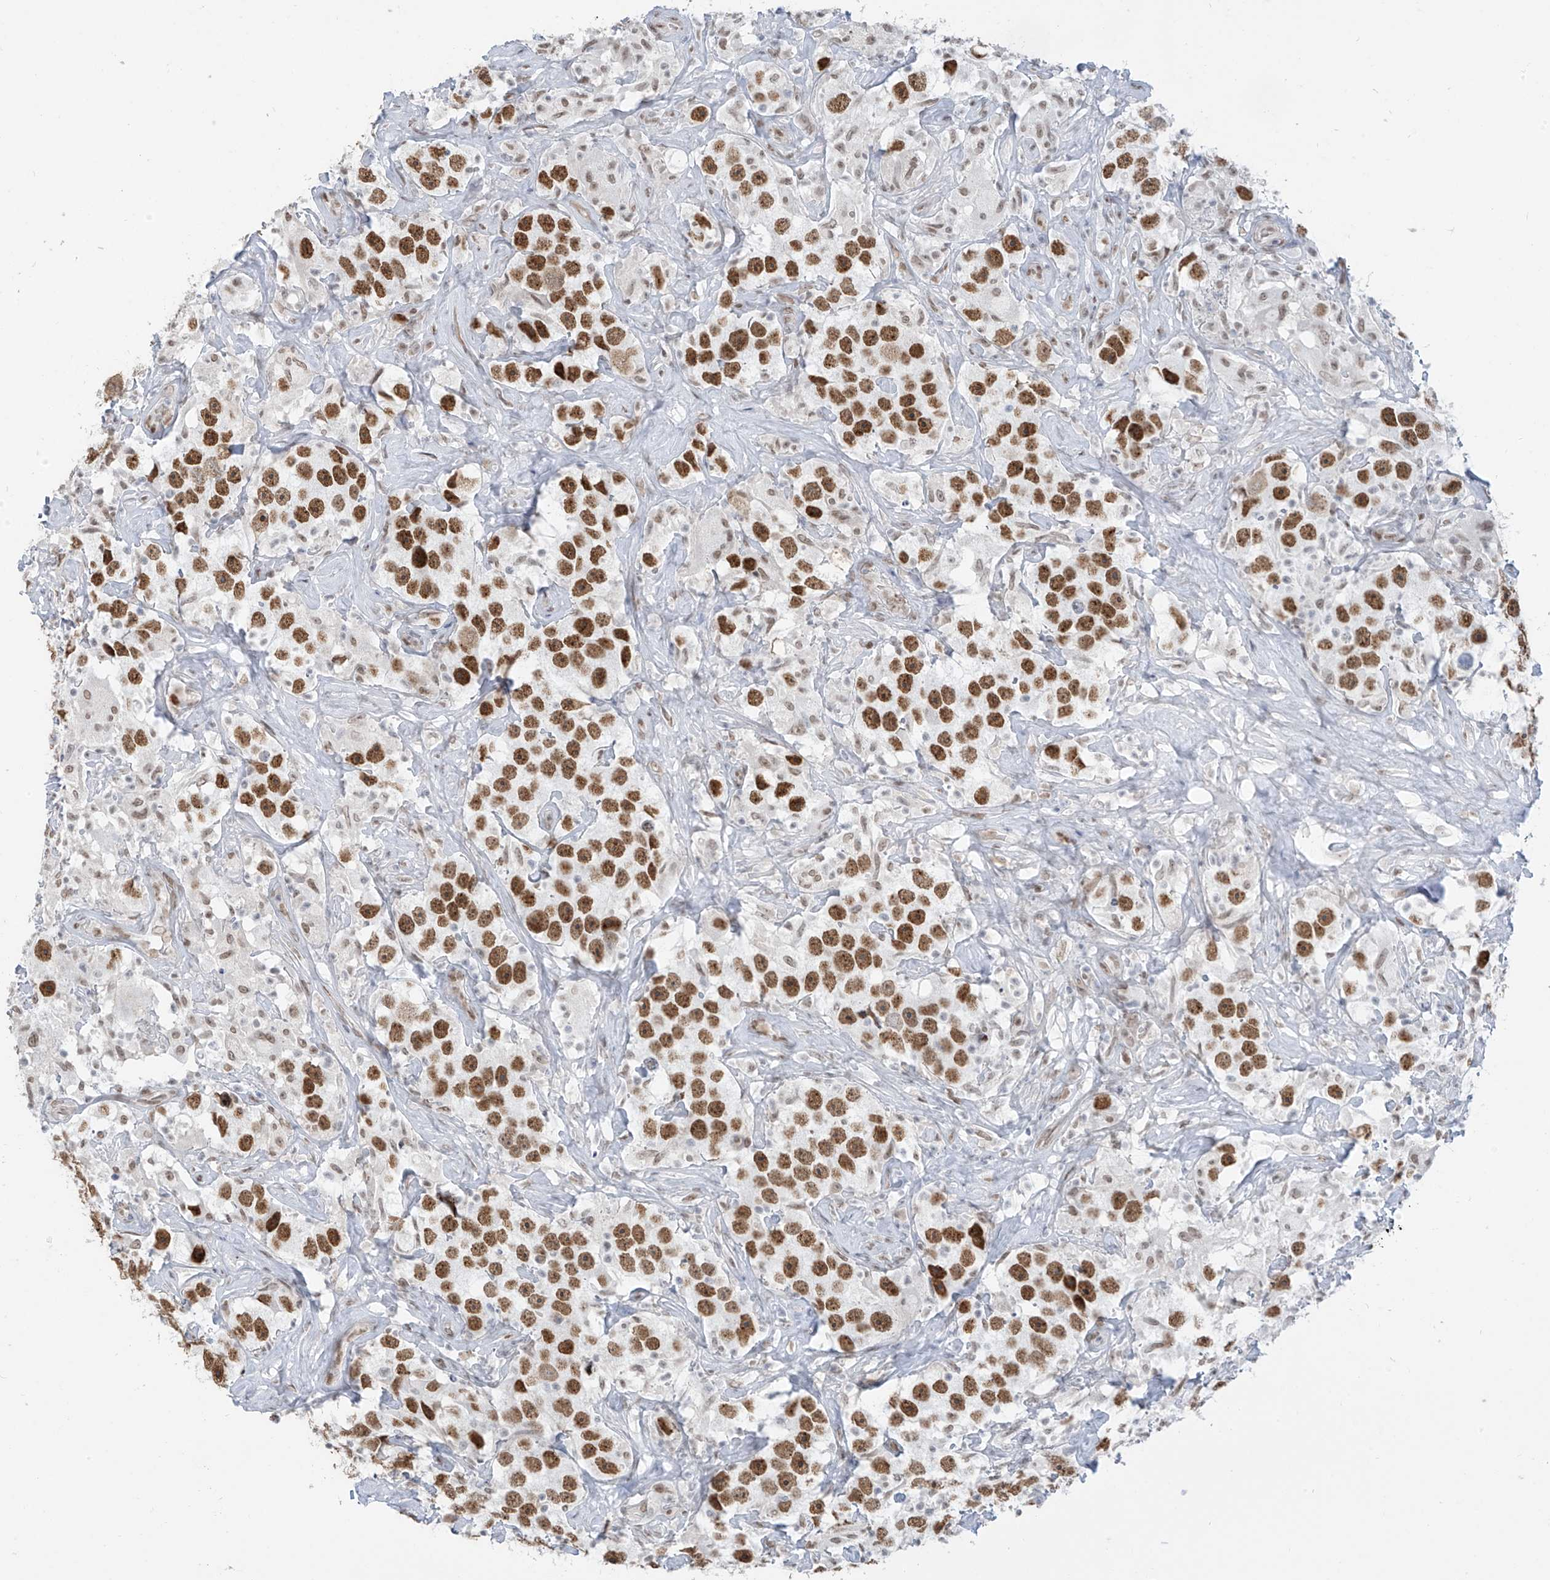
{"staining": {"intensity": "strong", "quantity": ">75%", "location": "nuclear"}, "tissue": "testis cancer", "cell_type": "Tumor cells", "image_type": "cancer", "snomed": [{"axis": "morphology", "description": "Seminoma, NOS"}, {"axis": "topography", "description": "Testis"}], "caption": "Testis cancer (seminoma) stained with a protein marker exhibits strong staining in tumor cells.", "gene": "MCM9", "patient": {"sex": "male", "age": 49}}